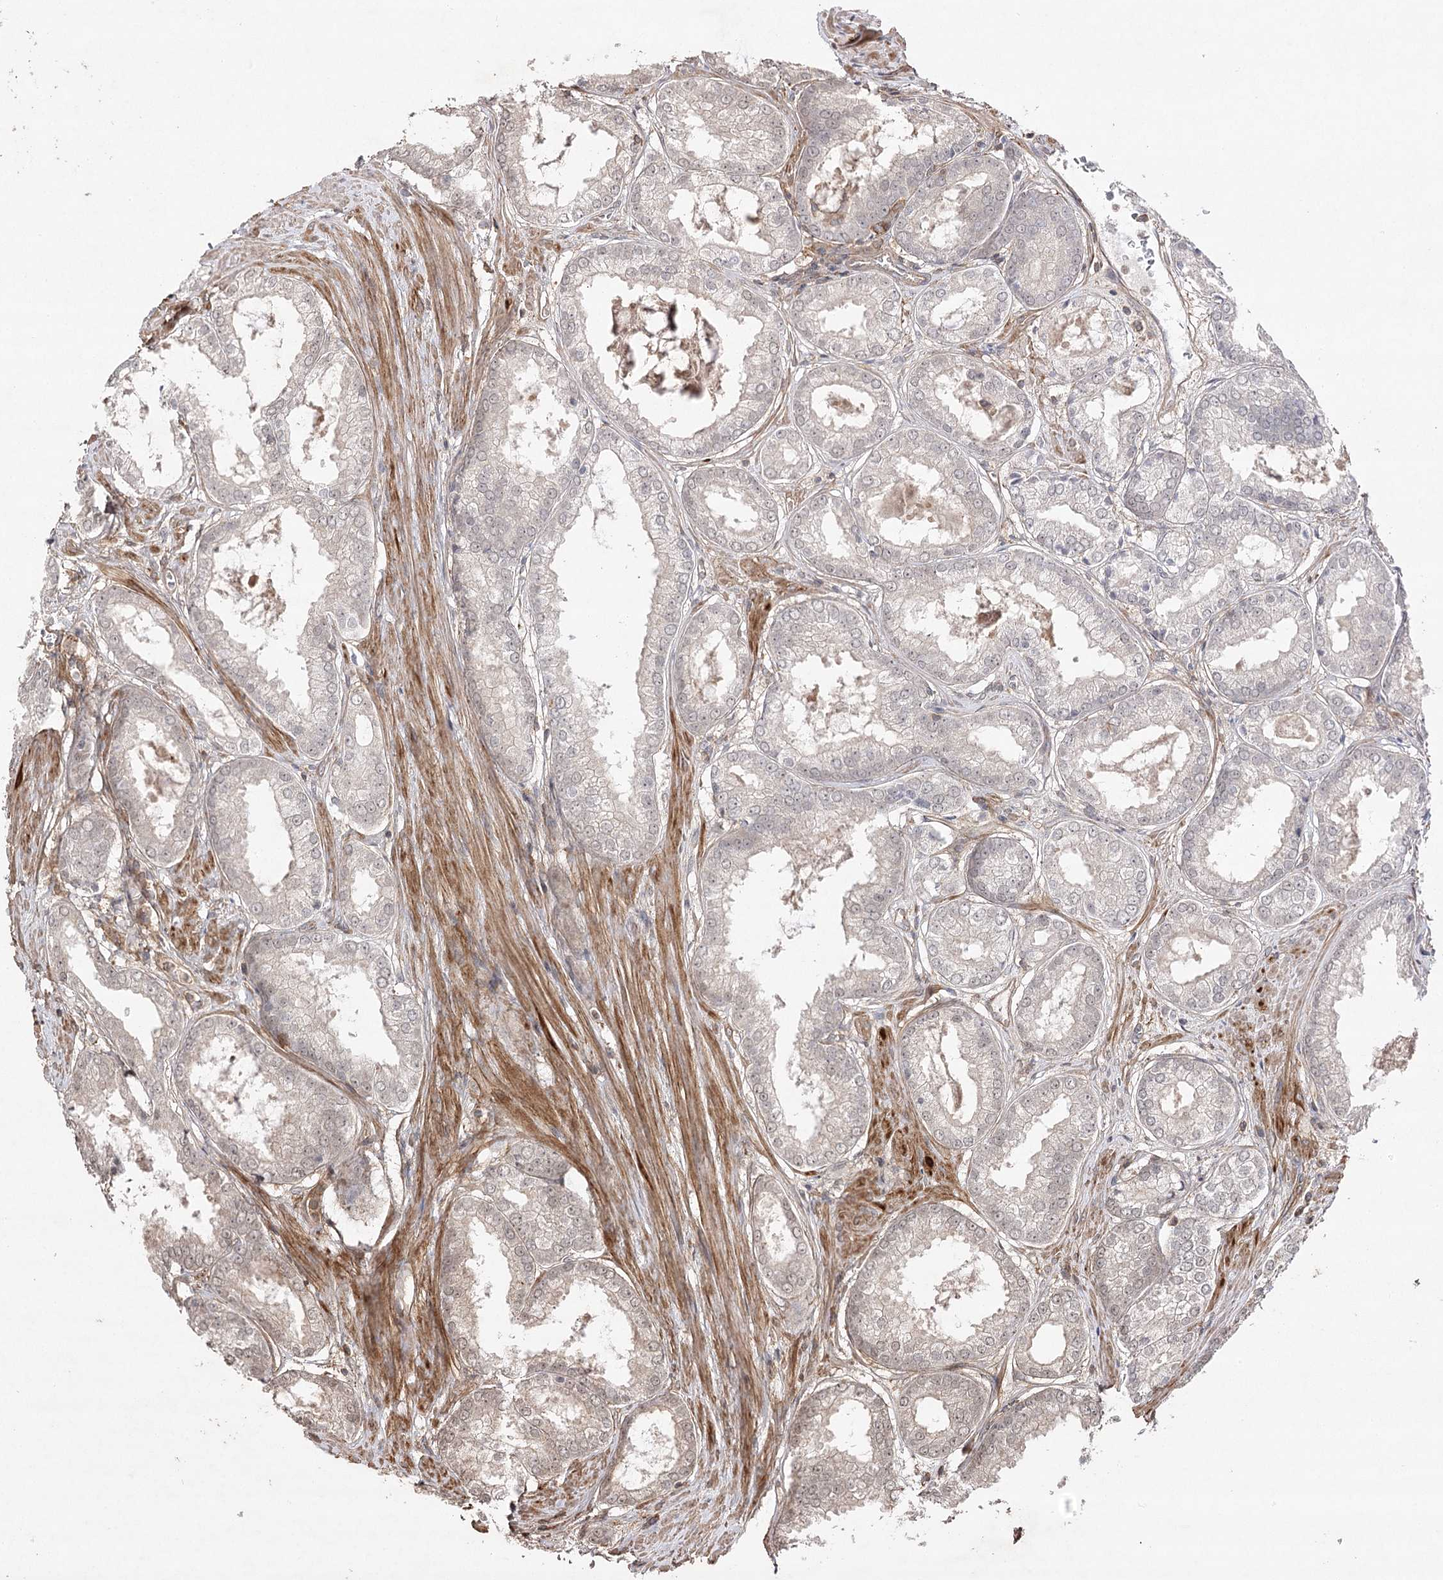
{"staining": {"intensity": "weak", "quantity": "<25%", "location": "cytoplasmic/membranous"}, "tissue": "prostate cancer", "cell_type": "Tumor cells", "image_type": "cancer", "snomed": [{"axis": "morphology", "description": "Adenocarcinoma, Low grade"}, {"axis": "topography", "description": "Prostate"}], "caption": "Prostate cancer (adenocarcinoma (low-grade)) was stained to show a protein in brown. There is no significant expression in tumor cells.", "gene": "OBSL1", "patient": {"sex": "male", "age": 64}}